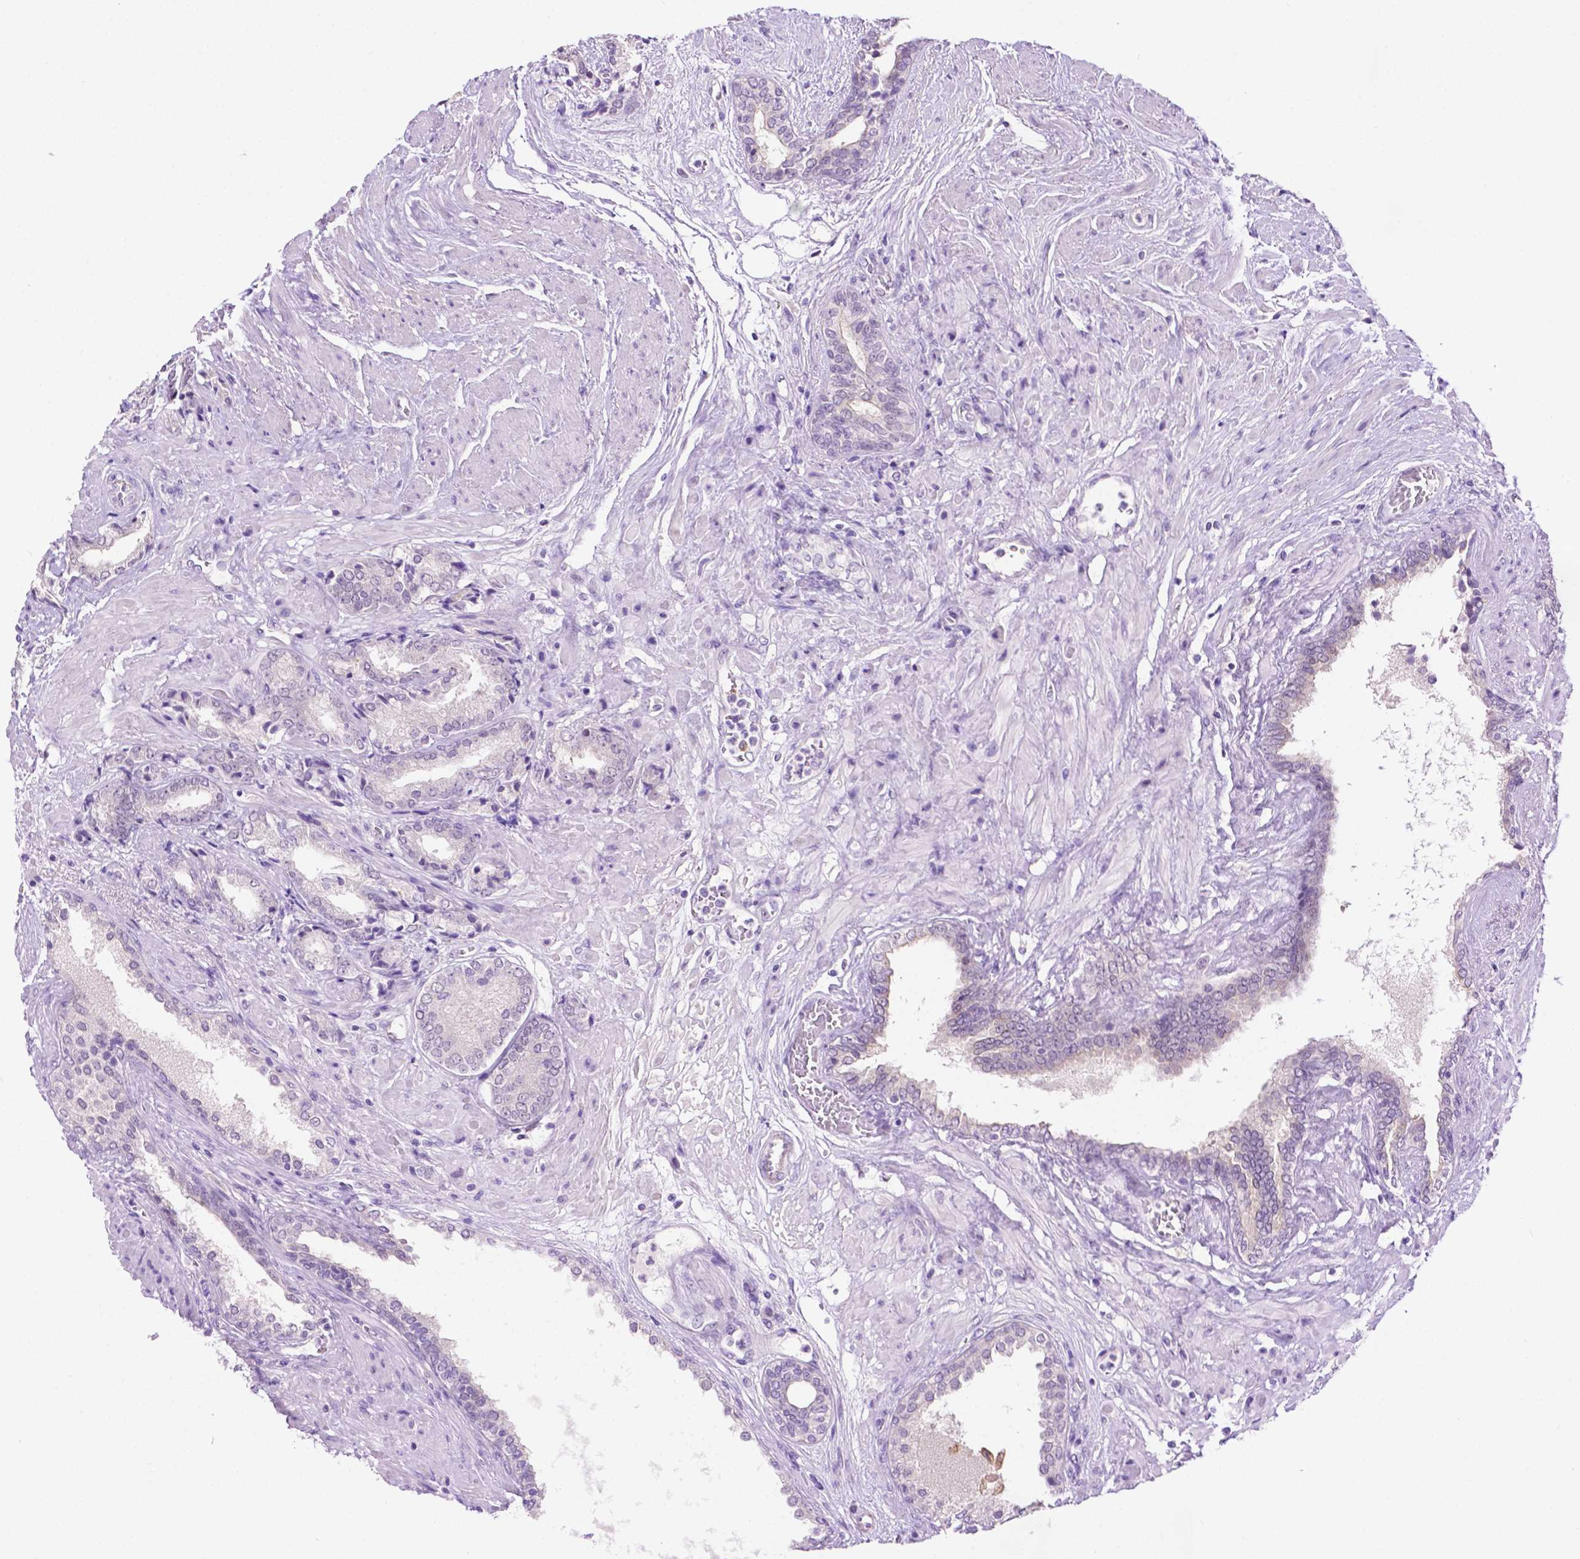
{"staining": {"intensity": "negative", "quantity": "none", "location": "none"}, "tissue": "prostate cancer", "cell_type": "Tumor cells", "image_type": "cancer", "snomed": [{"axis": "morphology", "description": "Adenocarcinoma, High grade"}, {"axis": "topography", "description": "Prostate"}], "caption": "High power microscopy photomicrograph of an immunohistochemistry (IHC) micrograph of prostate adenocarcinoma (high-grade), revealing no significant positivity in tumor cells. (DAB (3,3'-diaminobenzidine) immunohistochemistry visualized using brightfield microscopy, high magnification).", "gene": "MMP27", "patient": {"sex": "male", "age": 56}}